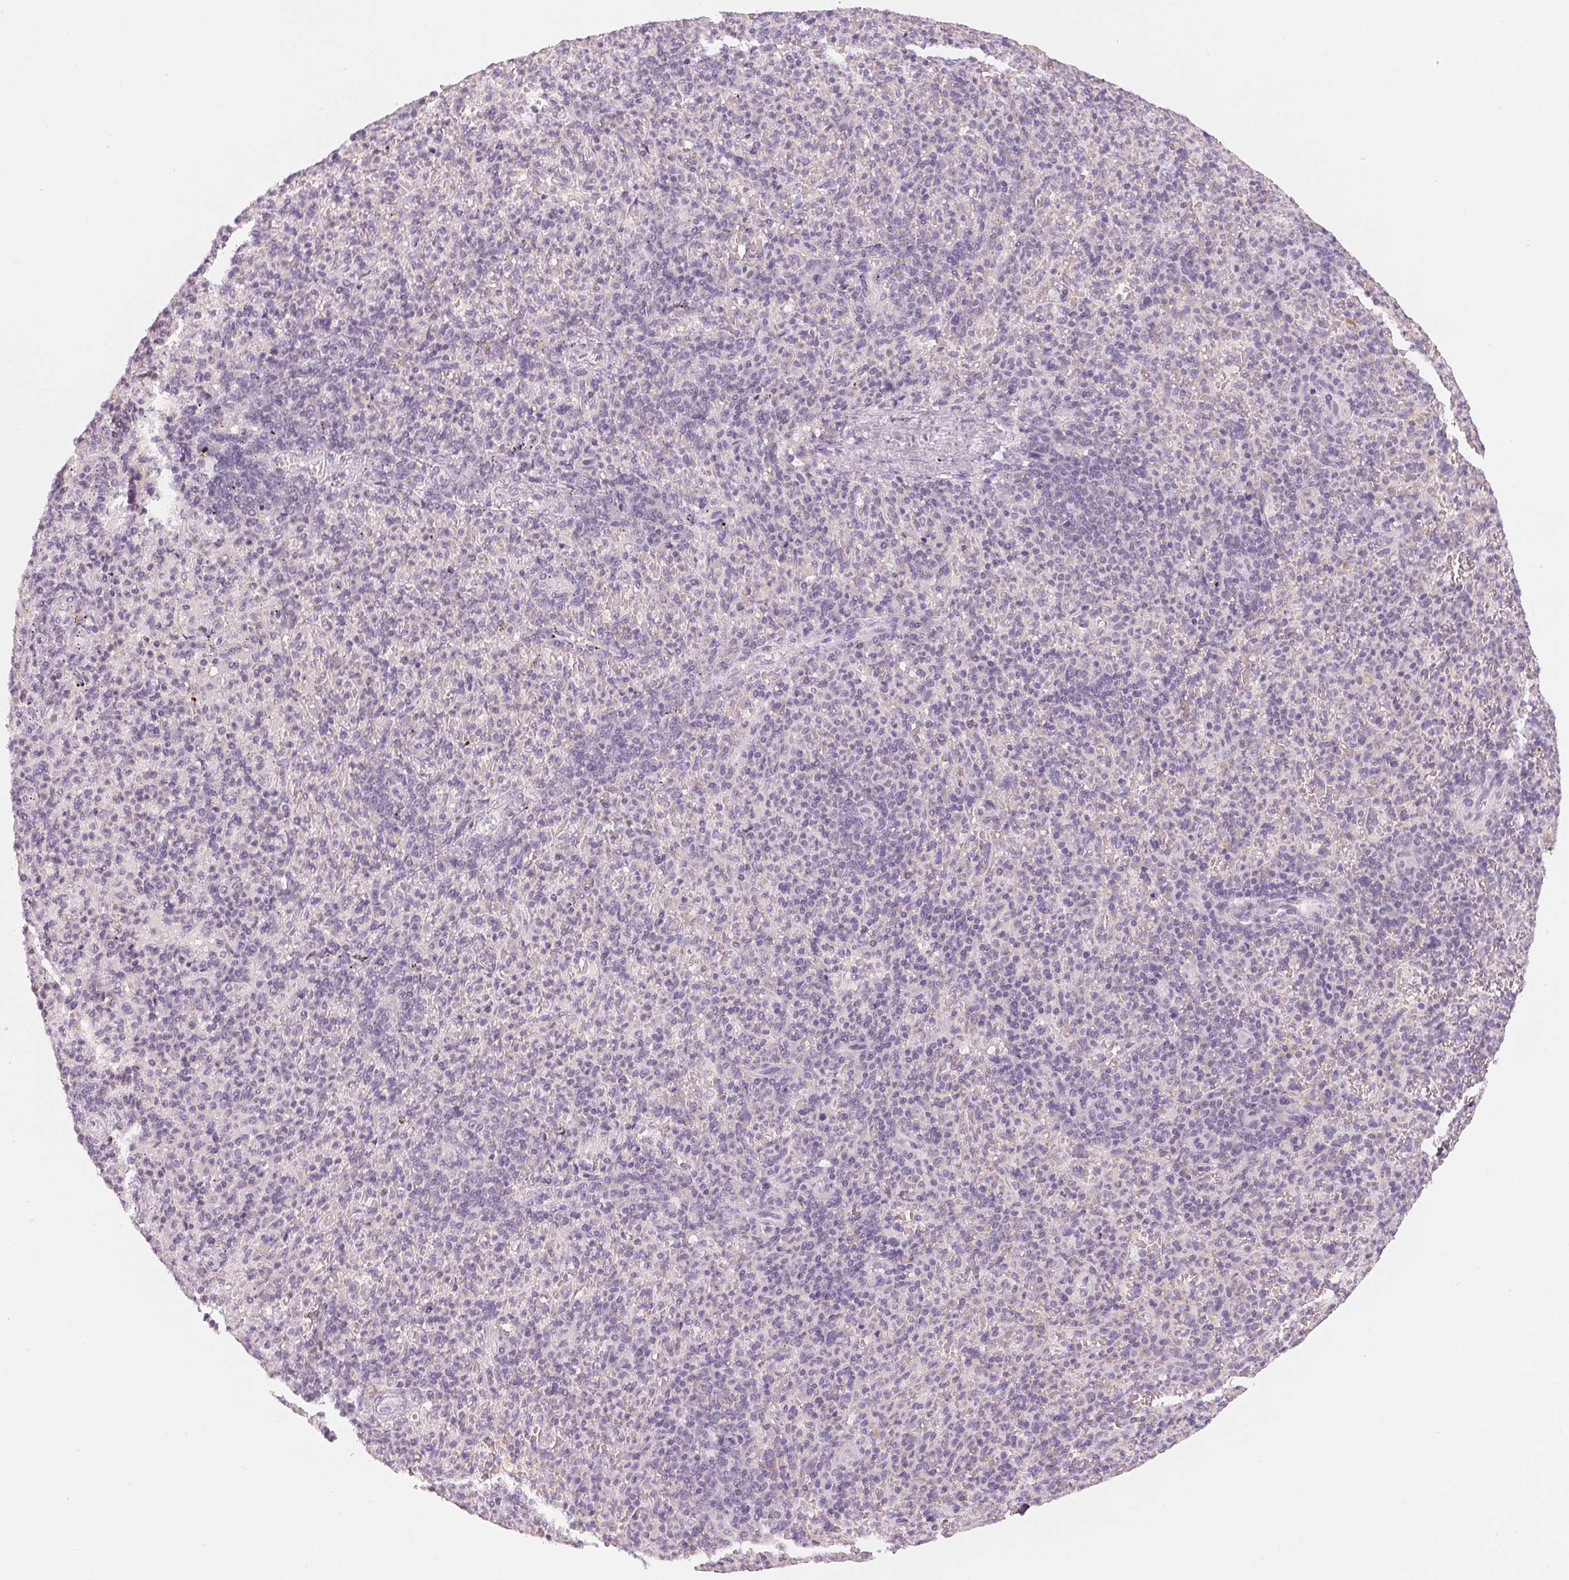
{"staining": {"intensity": "negative", "quantity": "none", "location": "none"}, "tissue": "spleen", "cell_type": "Cells in red pulp", "image_type": "normal", "snomed": [{"axis": "morphology", "description": "Normal tissue, NOS"}, {"axis": "topography", "description": "Spleen"}], "caption": "This is a micrograph of immunohistochemistry staining of normal spleen, which shows no staining in cells in red pulp. (DAB immunohistochemistry, high magnification).", "gene": "CFAP276", "patient": {"sex": "female", "age": 74}}